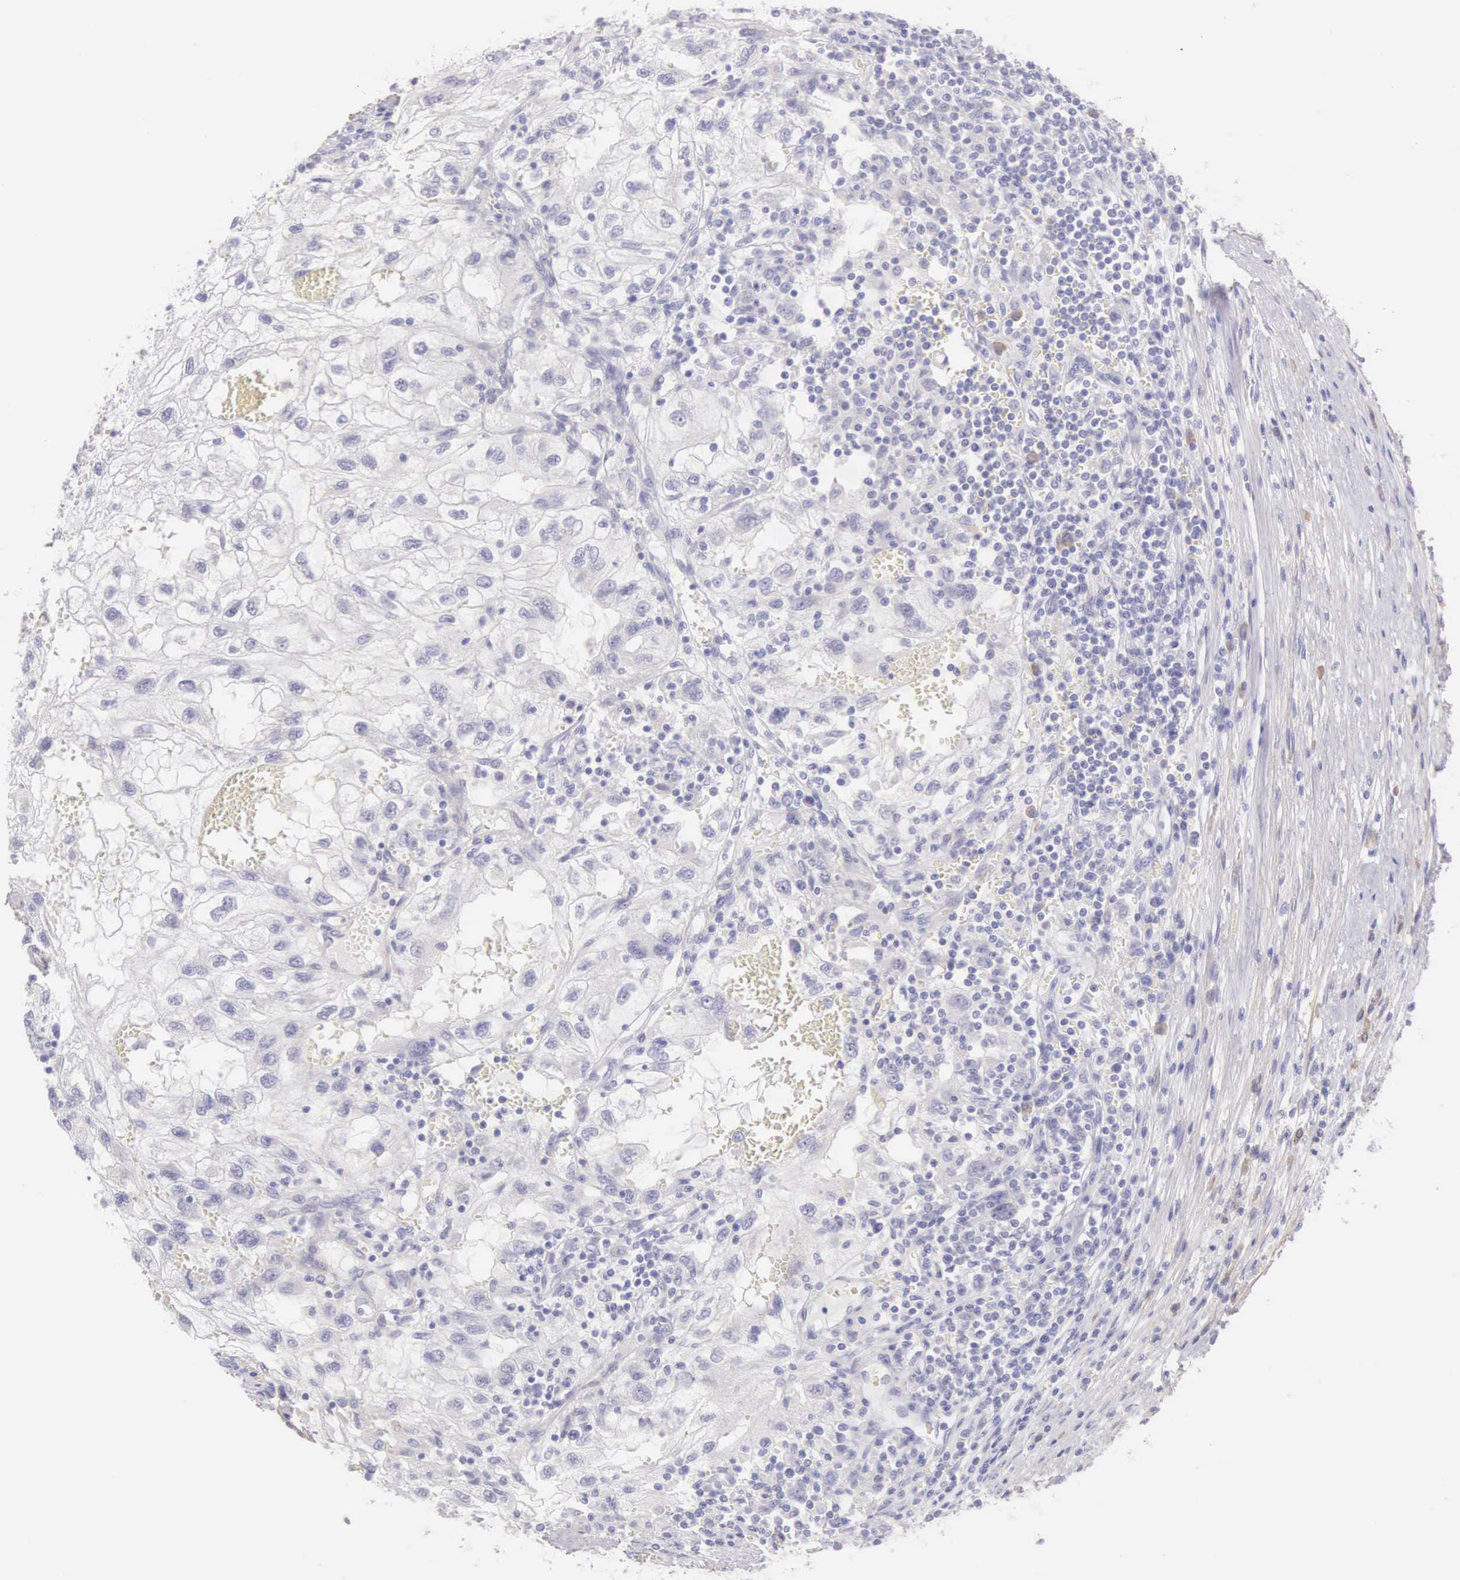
{"staining": {"intensity": "negative", "quantity": "none", "location": "none"}, "tissue": "renal cancer", "cell_type": "Tumor cells", "image_type": "cancer", "snomed": [{"axis": "morphology", "description": "Normal tissue, NOS"}, {"axis": "morphology", "description": "Adenocarcinoma, NOS"}, {"axis": "topography", "description": "Kidney"}], "caption": "The immunohistochemistry (IHC) histopathology image has no significant staining in tumor cells of renal cancer tissue. (Stains: DAB immunohistochemistry with hematoxylin counter stain, Microscopy: brightfield microscopy at high magnification).", "gene": "ARFGAP3", "patient": {"sex": "male", "age": 71}}